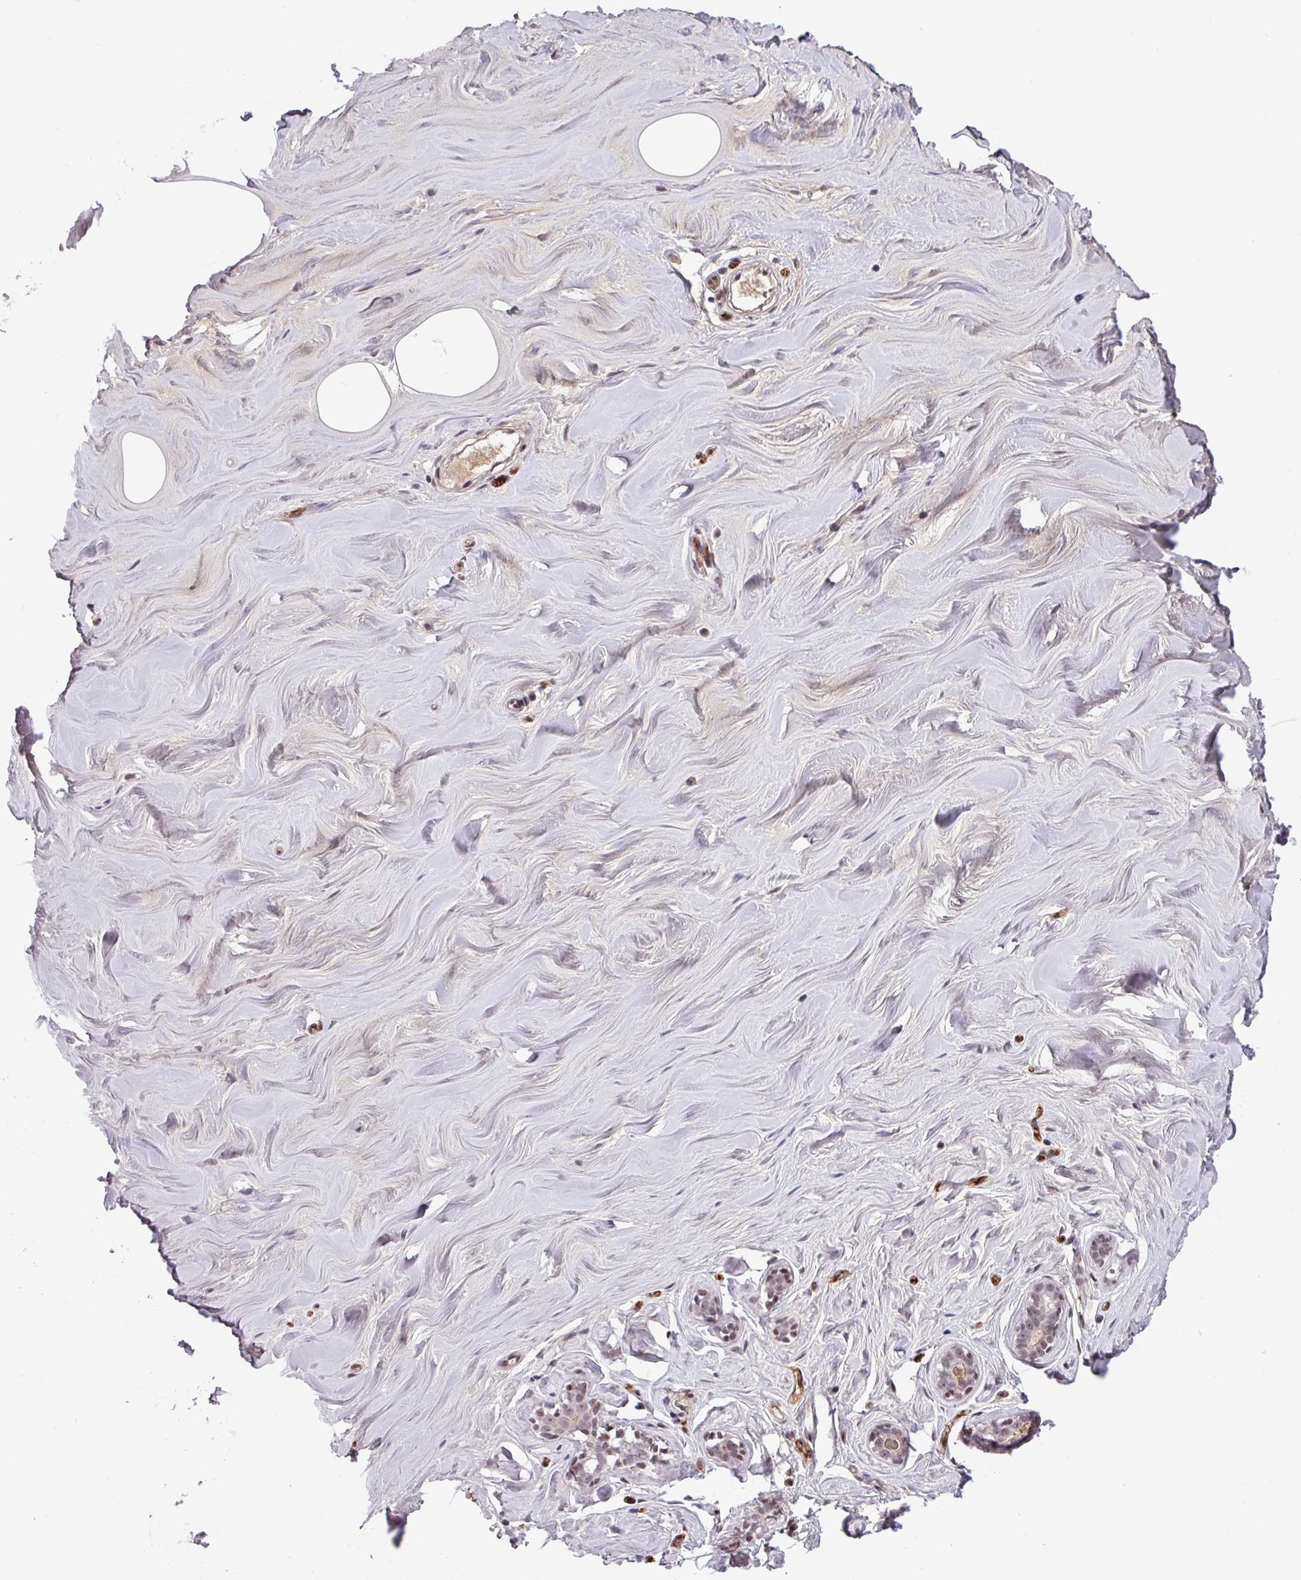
{"staining": {"intensity": "negative", "quantity": "none", "location": "none"}, "tissue": "breast", "cell_type": "Adipocytes", "image_type": "normal", "snomed": [{"axis": "morphology", "description": "Normal tissue, NOS"}, {"axis": "topography", "description": "Breast"}], "caption": "Immunohistochemistry histopathology image of unremarkable breast: human breast stained with DAB (3,3'-diaminobenzidine) exhibits no significant protein staining in adipocytes. (Brightfield microscopy of DAB (3,3'-diaminobenzidine) IHC at high magnification).", "gene": "ZNF575", "patient": {"sex": "female", "age": 25}}